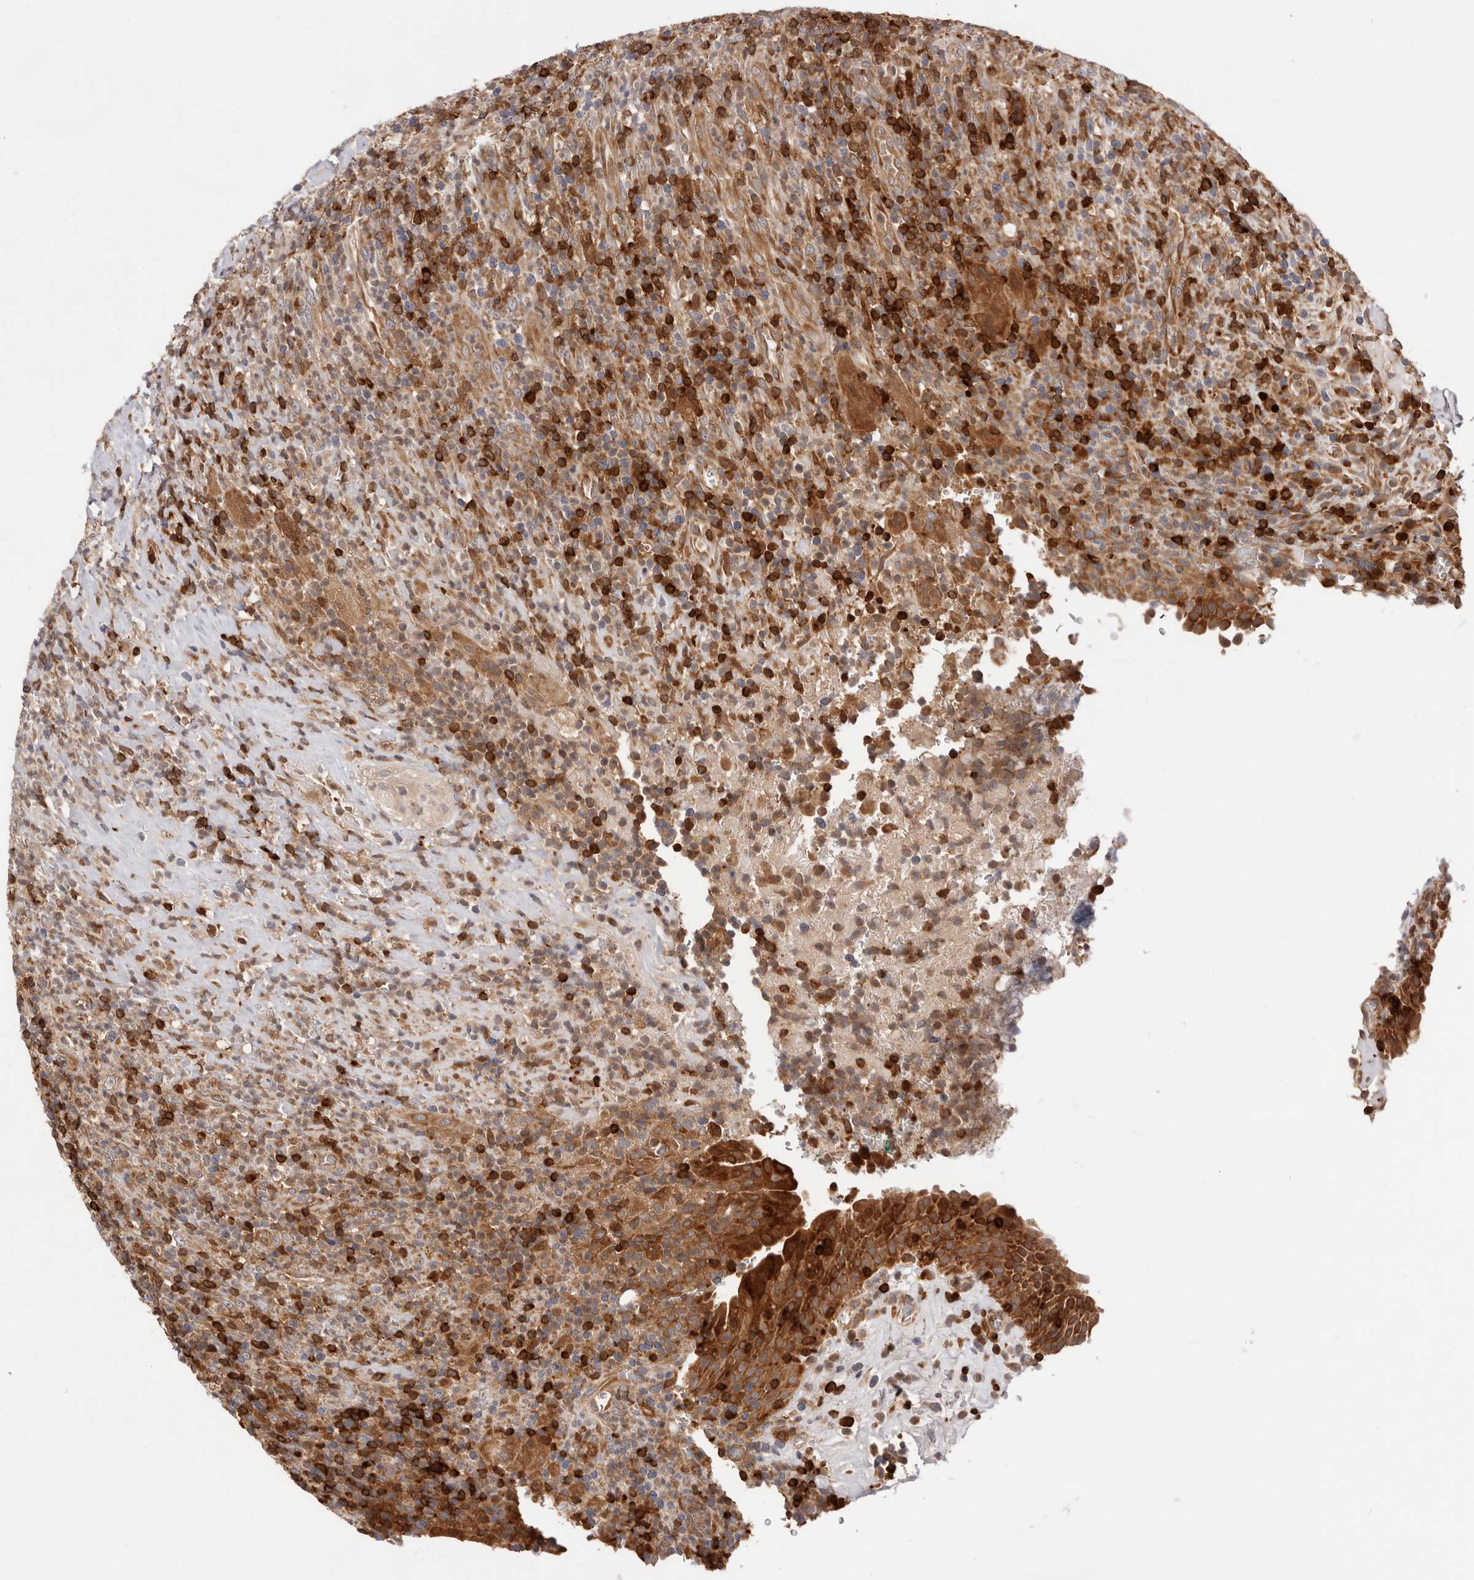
{"staining": {"intensity": "strong", "quantity": "25%-75%", "location": "cytoplasmic/membranous"}, "tissue": "urinary bladder", "cell_type": "Urothelial cells", "image_type": "normal", "snomed": [{"axis": "morphology", "description": "Normal tissue, NOS"}, {"axis": "morphology", "description": "Inflammation, NOS"}, {"axis": "topography", "description": "Urinary bladder"}], "caption": "Urinary bladder stained for a protein (brown) displays strong cytoplasmic/membranous positive expression in about 25%-75% of urothelial cells.", "gene": "RNF213", "patient": {"sex": "female", "age": 75}}